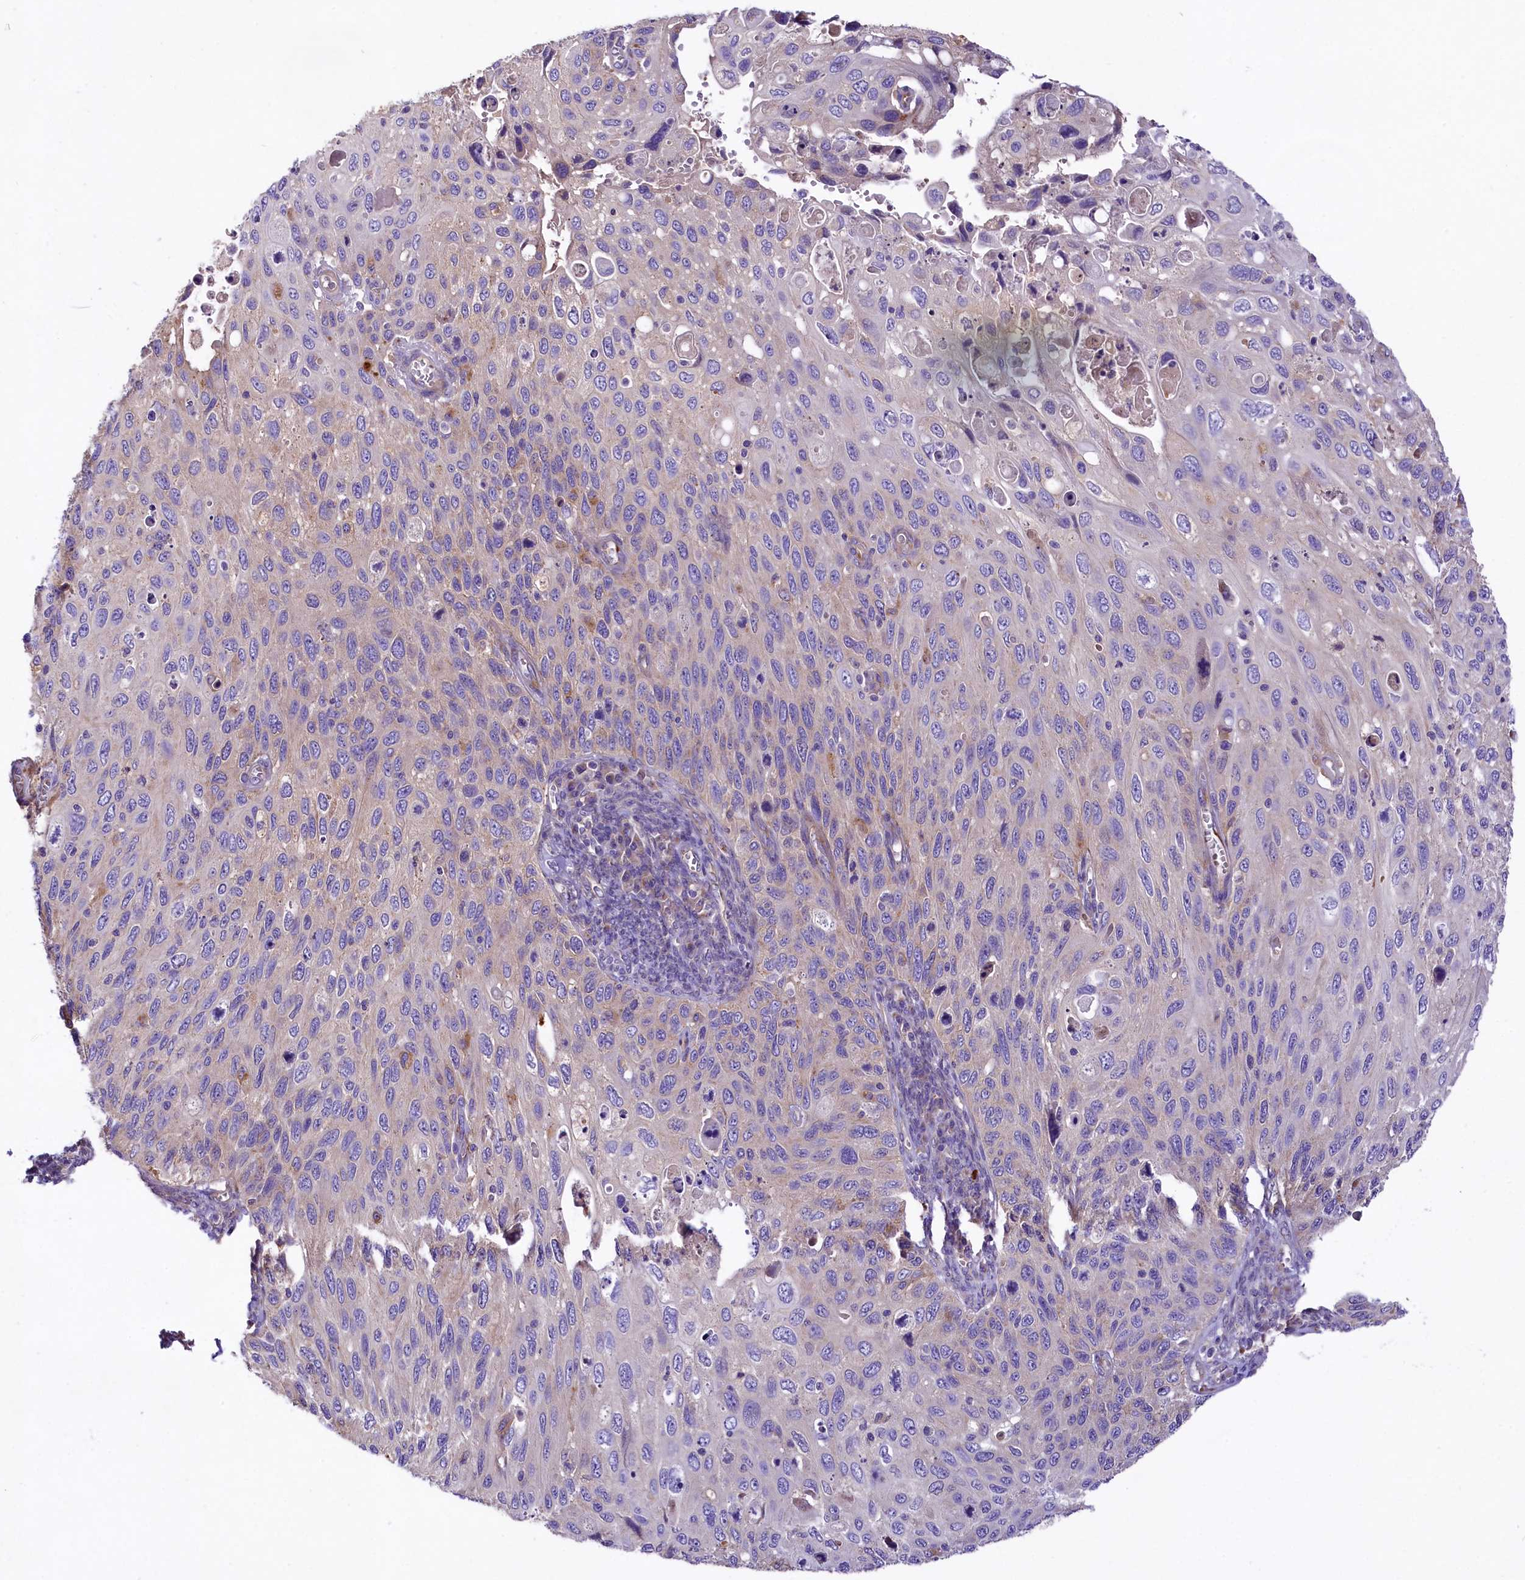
{"staining": {"intensity": "negative", "quantity": "none", "location": "none"}, "tissue": "cervical cancer", "cell_type": "Tumor cells", "image_type": "cancer", "snomed": [{"axis": "morphology", "description": "Squamous cell carcinoma, NOS"}, {"axis": "topography", "description": "Cervix"}], "caption": "IHC photomicrograph of human cervical cancer stained for a protein (brown), which shows no staining in tumor cells.", "gene": "PEMT", "patient": {"sex": "female", "age": 70}}